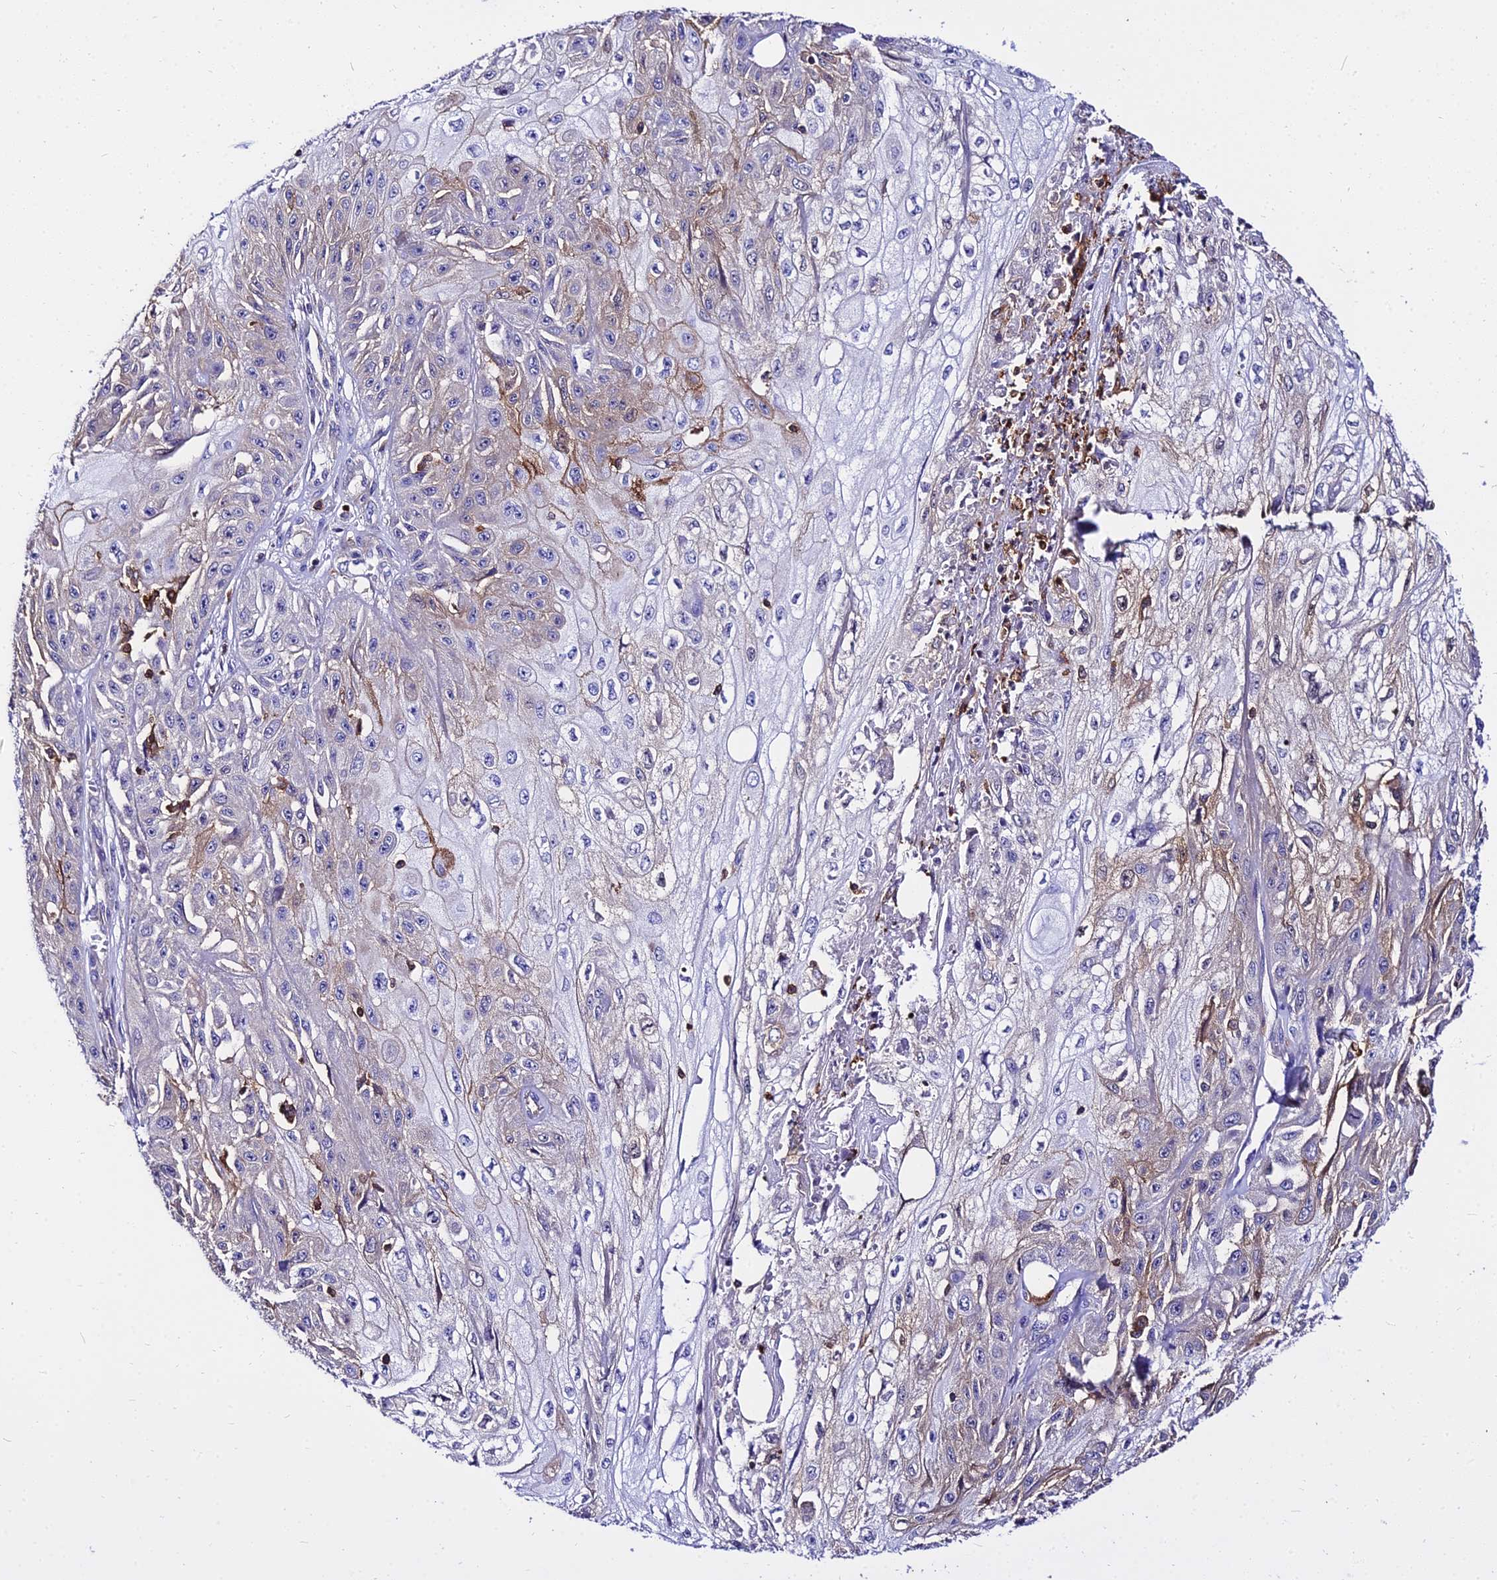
{"staining": {"intensity": "weak", "quantity": "<25%", "location": "cytoplasmic/membranous"}, "tissue": "skin cancer", "cell_type": "Tumor cells", "image_type": "cancer", "snomed": [{"axis": "morphology", "description": "Squamous cell carcinoma, NOS"}, {"axis": "morphology", "description": "Squamous cell carcinoma, metastatic, NOS"}, {"axis": "topography", "description": "Skin"}, {"axis": "topography", "description": "Lymph node"}], "caption": "Tumor cells show no significant protein positivity in skin metastatic squamous cell carcinoma.", "gene": "CSRP1", "patient": {"sex": "male", "age": 75}}